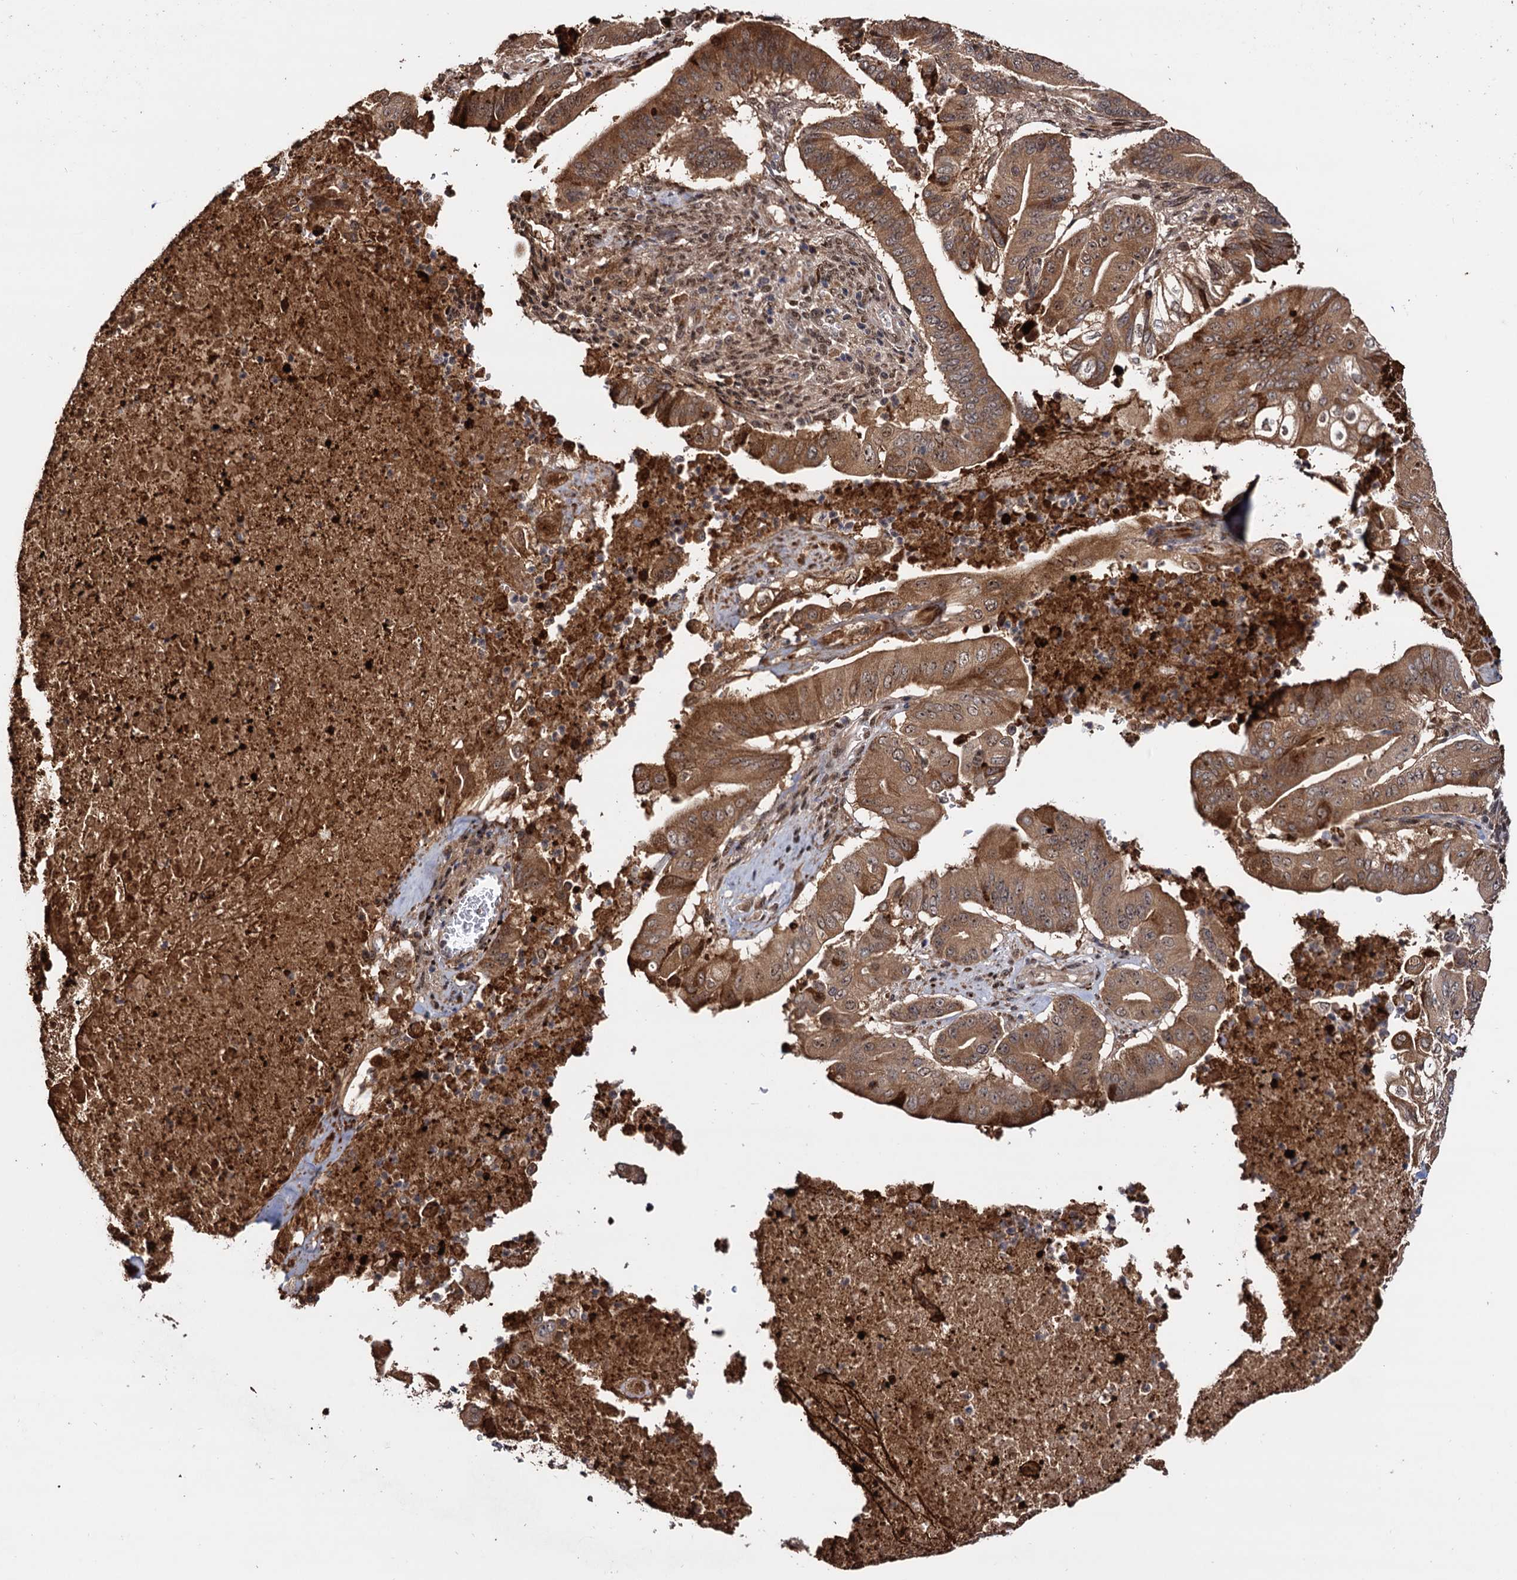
{"staining": {"intensity": "moderate", "quantity": ">75%", "location": "cytoplasmic/membranous,nuclear"}, "tissue": "pancreatic cancer", "cell_type": "Tumor cells", "image_type": "cancer", "snomed": [{"axis": "morphology", "description": "Adenocarcinoma, NOS"}, {"axis": "topography", "description": "Pancreas"}], "caption": "Brown immunohistochemical staining in pancreatic cancer displays moderate cytoplasmic/membranous and nuclear expression in about >75% of tumor cells. Using DAB (brown) and hematoxylin (blue) stains, captured at high magnification using brightfield microscopy.", "gene": "PIGB", "patient": {"sex": "female", "age": 77}}